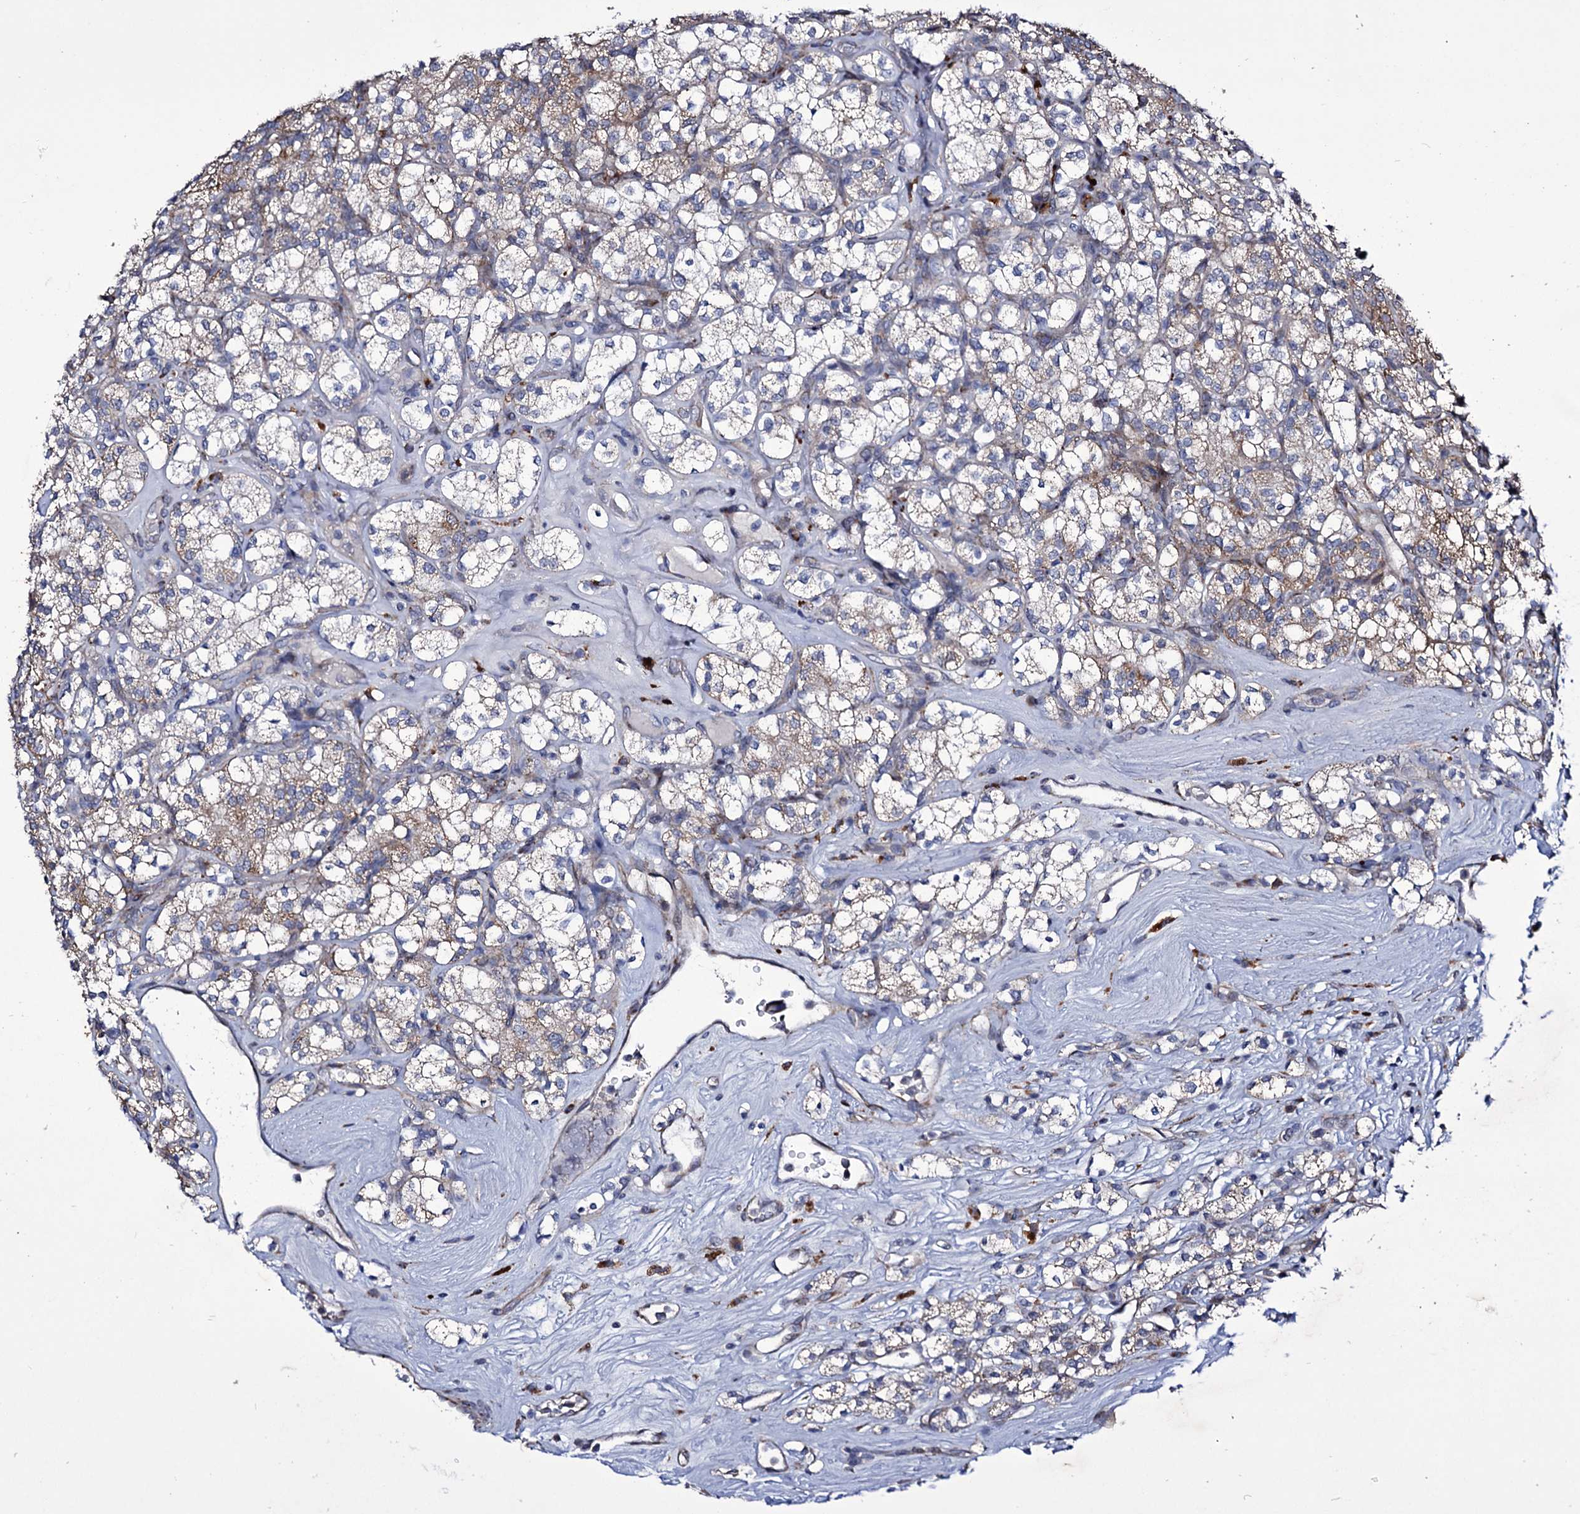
{"staining": {"intensity": "weak", "quantity": "<25%", "location": "cytoplasmic/membranous"}, "tissue": "renal cancer", "cell_type": "Tumor cells", "image_type": "cancer", "snomed": [{"axis": "morphology", "description": "Adenocarcinoma, NOS"}, {"axis": "topography", "description": "Kidney"}], "caption": "Renal cancer stained for a protein using immunohistochemistry demonstrates no positivity tumor cells.", "gene": "TUBGCP5", "patient": {"sex": "male", "age": 77}}